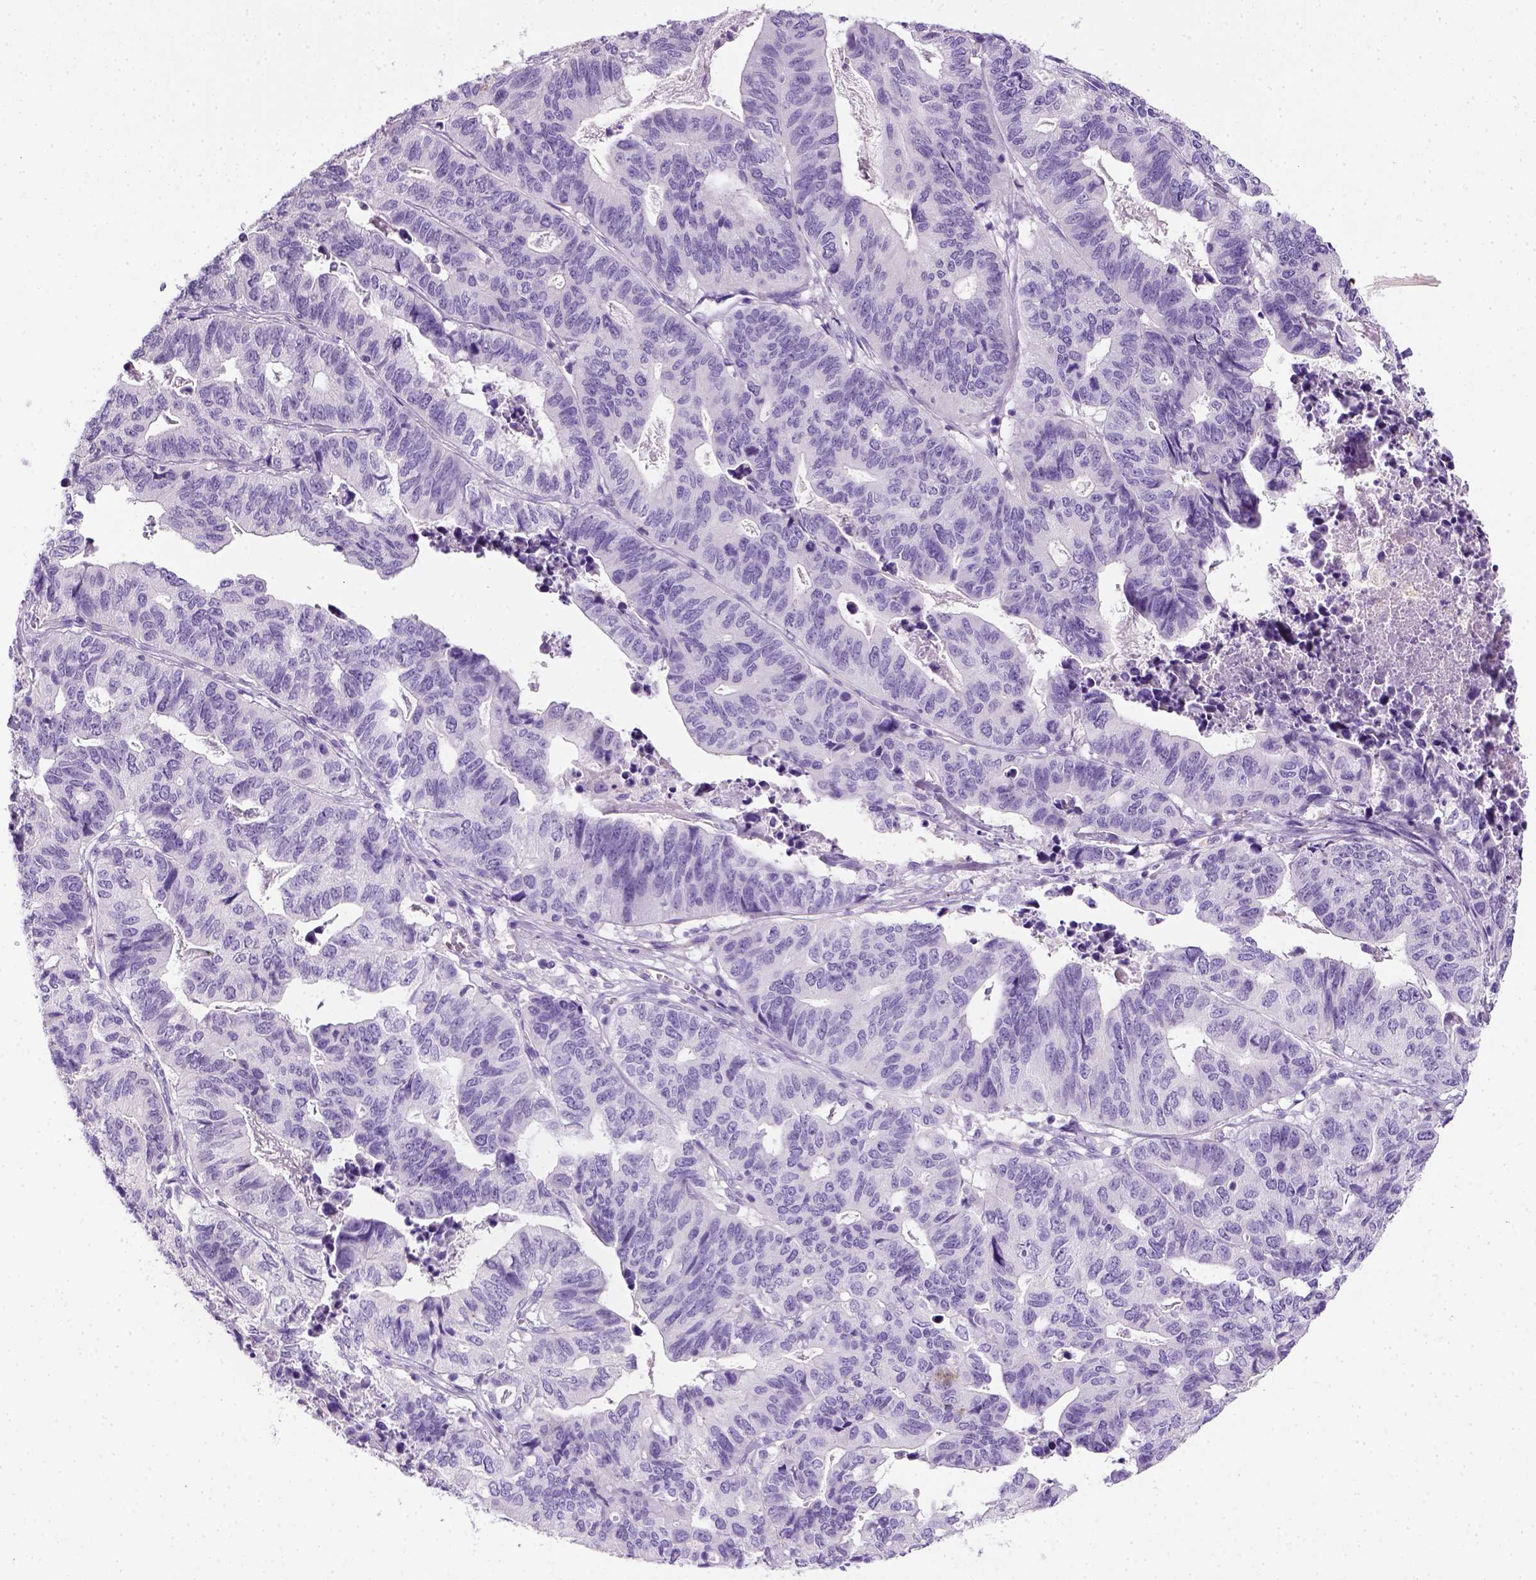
{"staining": {"intensity": "negative", "quantity": "none", "location": "none"}, "tissue": "stomach cancer", "cell_type": "Tumor cells", "image_type": "cancer", "snomed": [{"axis": "morphology", "description": "Adenocarcinoma, NOS"}, {"axis": "topography", "description": "Stomach, upper"}], "caption": "Immunohistochemistry of stomach cancer (adenocarcinoma) reveals no staining in tumor cells. (DAB immunohistochemistry (IHC) visualized using brightfield microscopy, high magnification).", "gene": "KRT71", "patient": {"sex": "female", "age": 67}}